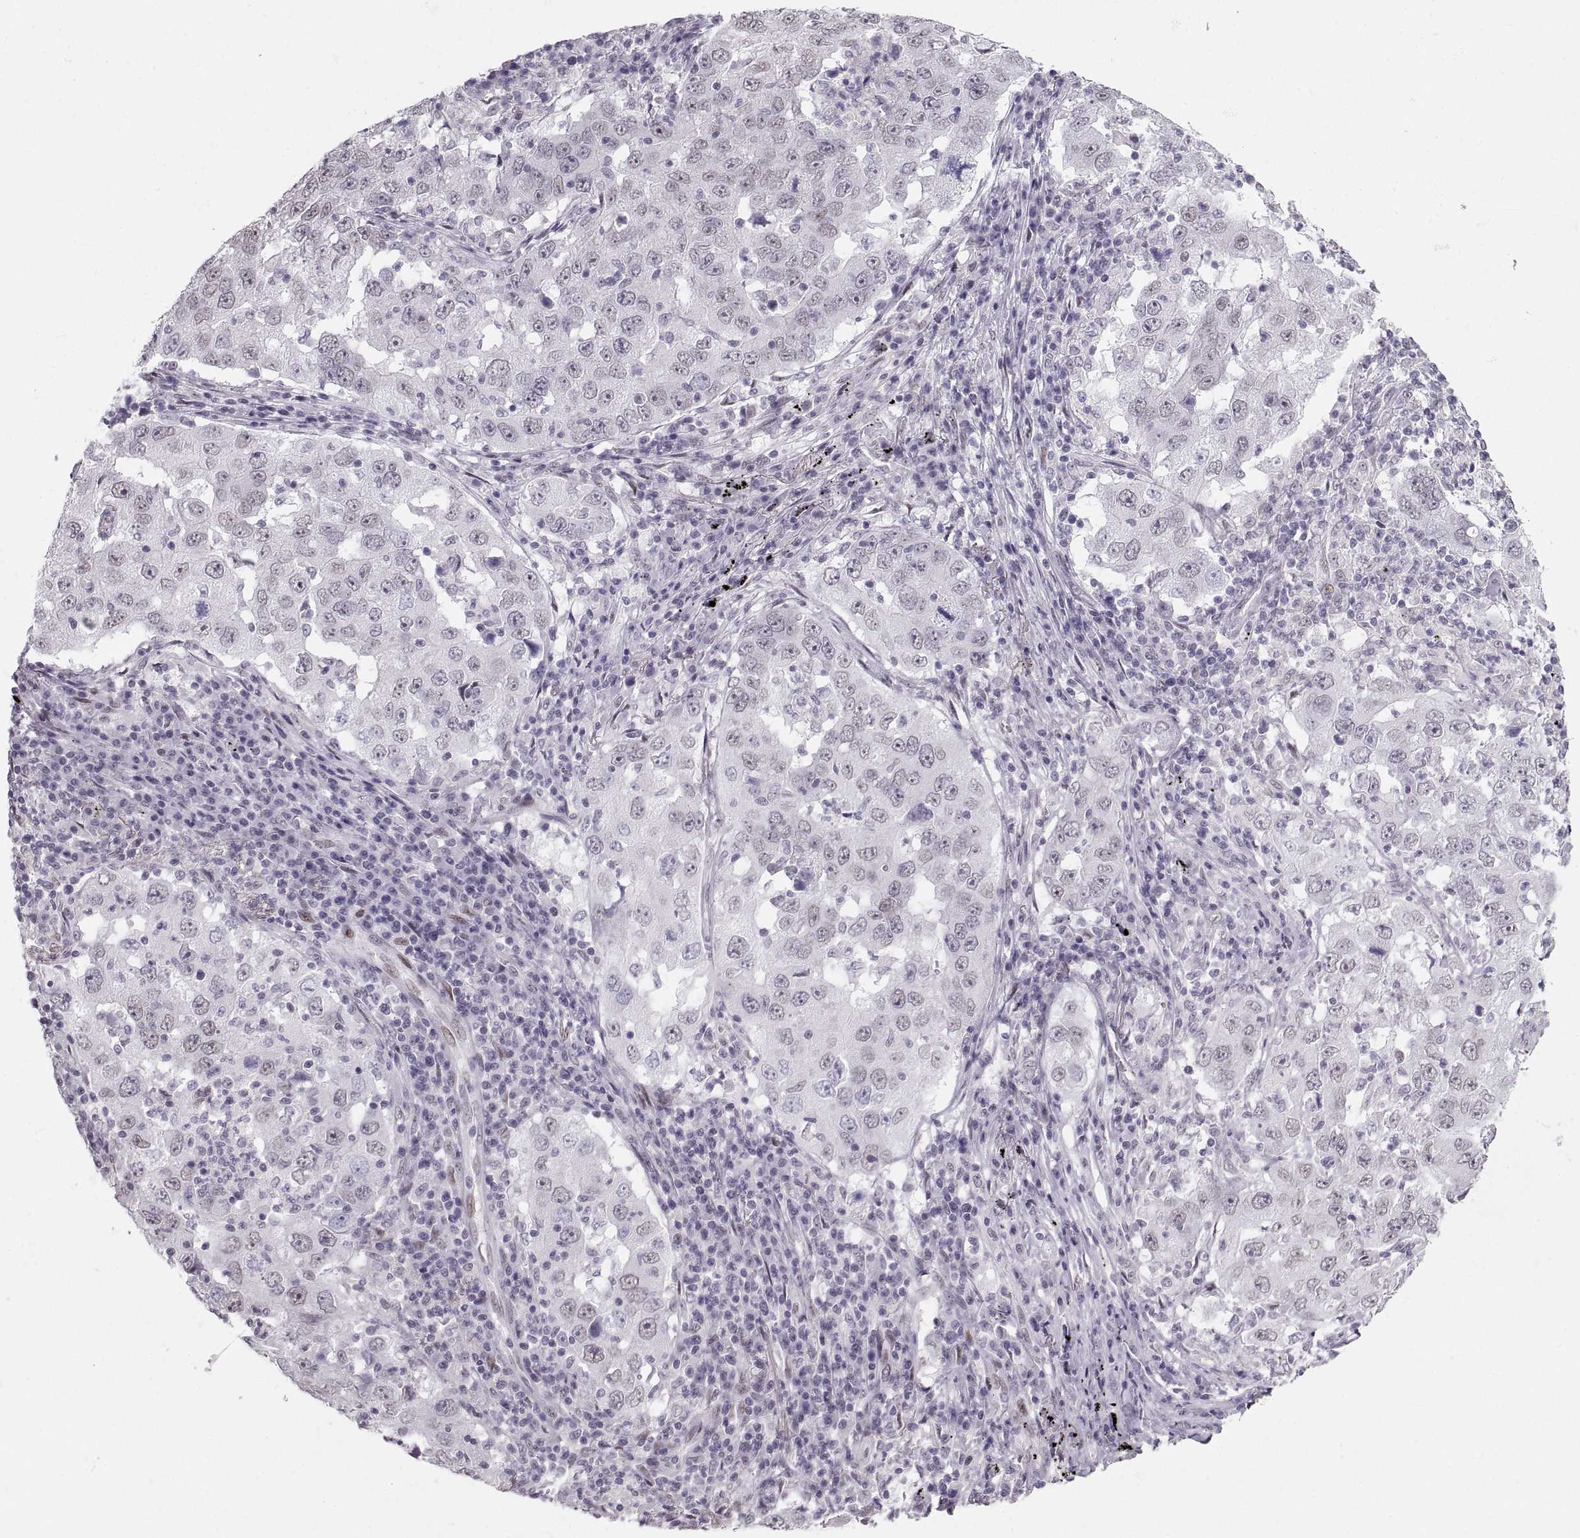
{"staining": {"intensity": "weak", "quantity": "<25%", "location": "nuclear"}, "tissue": "lung cancer", "cell_type": "Tumor cells", "image_type": "cancer", "snomed": [{"axis": "morphology", "description": "Adenocarcinoma, NOS"}, {"axis": "topography", "description": "Lung"}], "caption": "This photomicrograph is of adenocarcinoma (lung) stained with immunohistochemistry (IHC) to label a protein in brown with the nuclei are counter-stained blue. There is no staining in tumor cells.", "gene": "NANOS3", "patient": {"sex": "male", "age": 73}}